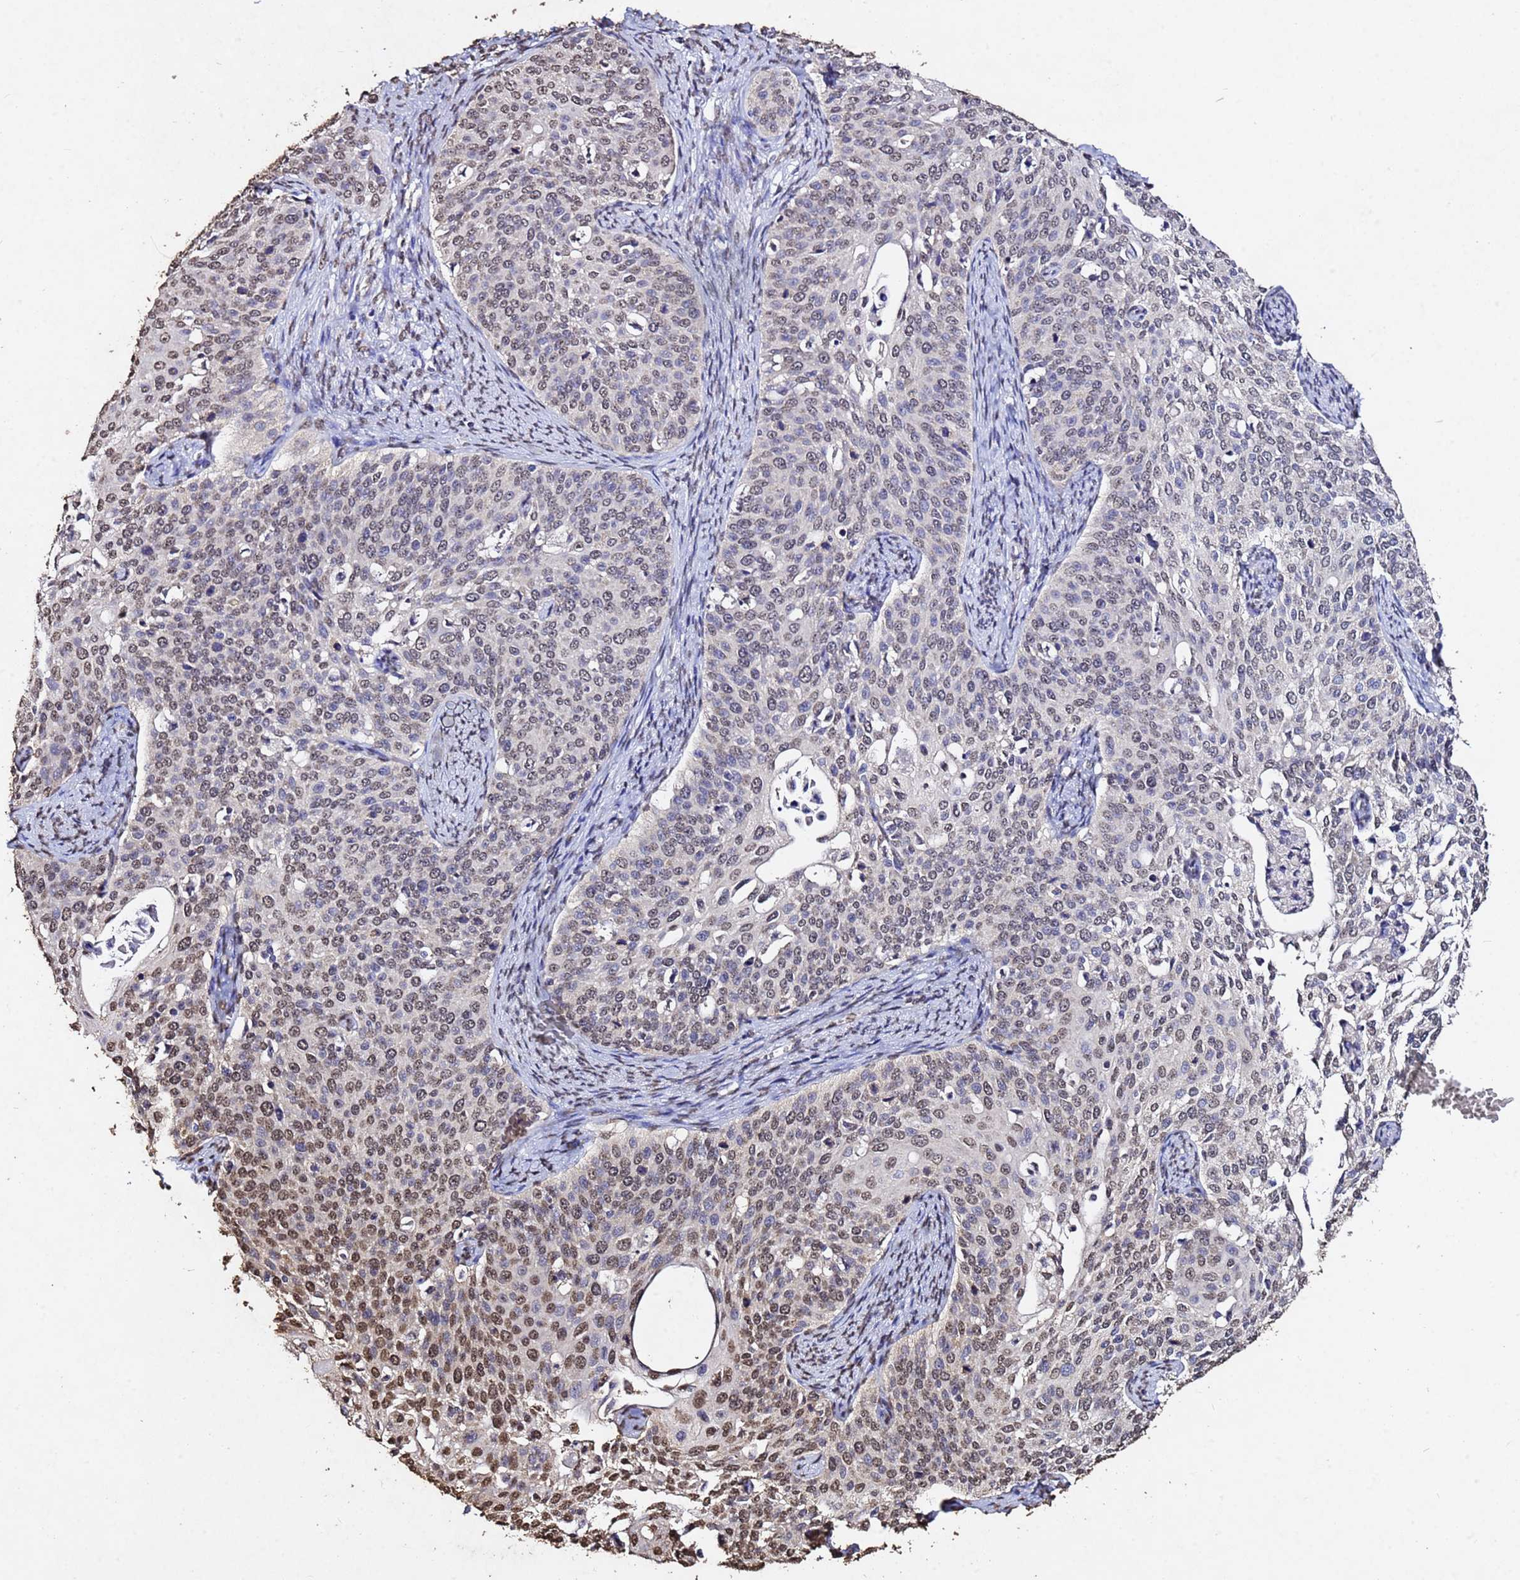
{"staining": {"intensity": "moderate", "quantity": "25%-75%", "location": "nuclear"}, "tissue": "cervical cancer", "cell_type": "Tumor cells", "image_type": "cancer", "snomed": [{"axis": "morphology", "description": "Squamous cell carcinoma, NOS"}, {"axis": "topography", "description": "Cervix"}], "caption": "The photomicrograph displays immunohistochemical staining of squamous cell carcinoma (cervical). There is moderate nuclear staining is seen in about 25%-75% of tumor cells.", "gene": "MYOCD", "patient": {"sex": "female", "age": 44}}